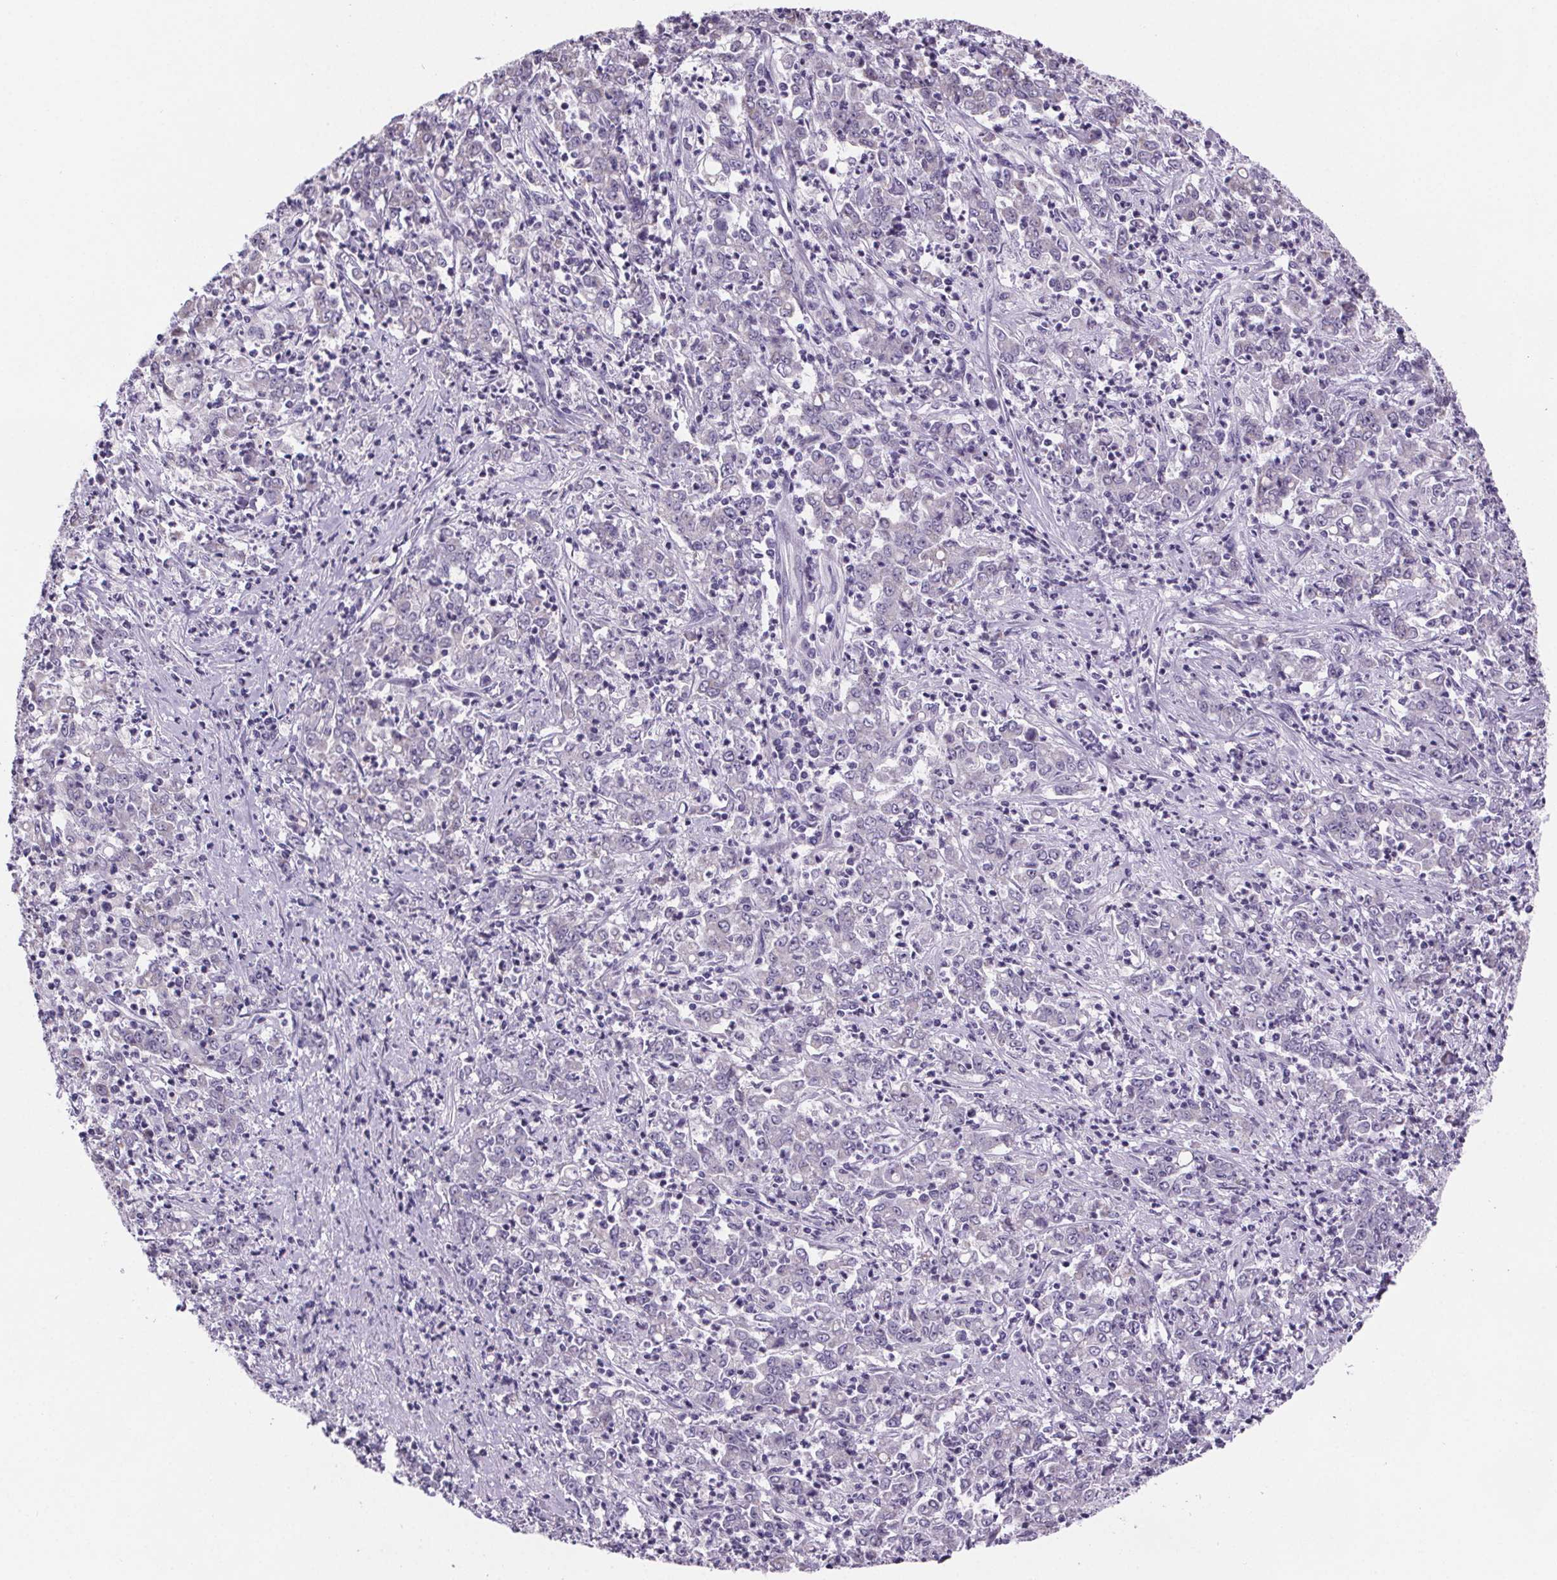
{"staining": {"intensity": "negative", "quantity": "none", "location": "none"}, "tissue": "stomach cancer", "cell_type": "Tumor cells", "image_type": "cancer", "snomed": [{"axis": "morphology", "description": "Adenocarcinoma, NOS"}, {"axis": "topography", "description": "Stomach, lower"}], "caption": "IHC of human adenocarcinoma (stomach) displays no positivity in tumor cells.", "gene": "CUBN", "patient": {"sex": "female", "age": 71}}